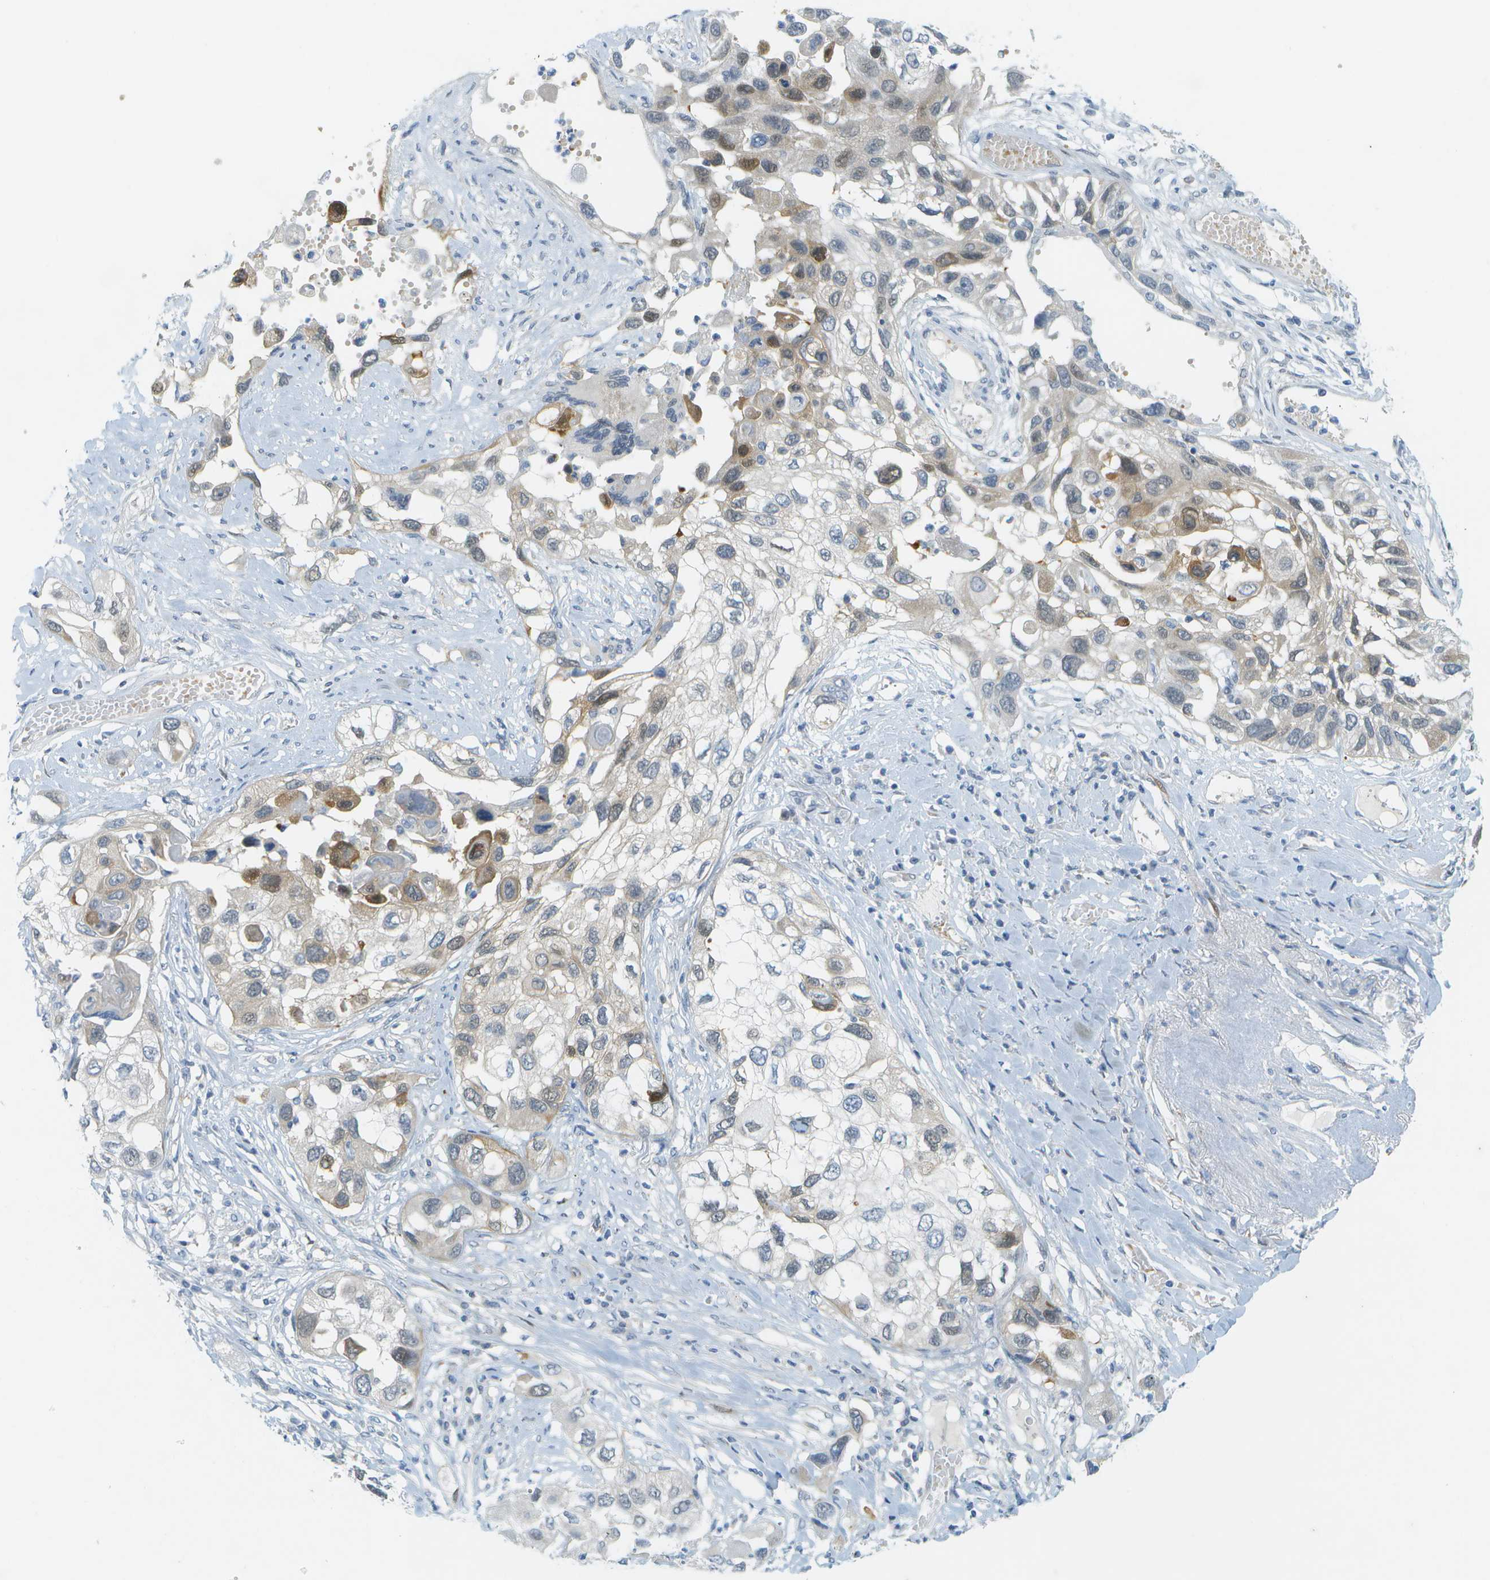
{"staining": {"intensity": "weak", "quantity": "<25%", "location": "cytoplasmic/membranous"}, "tissue": "lung cancer", "cell_type": "Tumor cells", "image_type": "cancer", "snomed": [{"axis": "morphology", "description": "Squamous cell carcinoma, NOS"}, {"axis": "topography", "description": "Lung"}], "caption": "A high-resolution photomicrograph shows IHC staining of lung cancer (squamous cell carcinoma), which shows no significant expression in tumor cells. Nuclei are stained in blue.", "gene": "CUL9", "patient": {"sex": "male", "age": 71}}